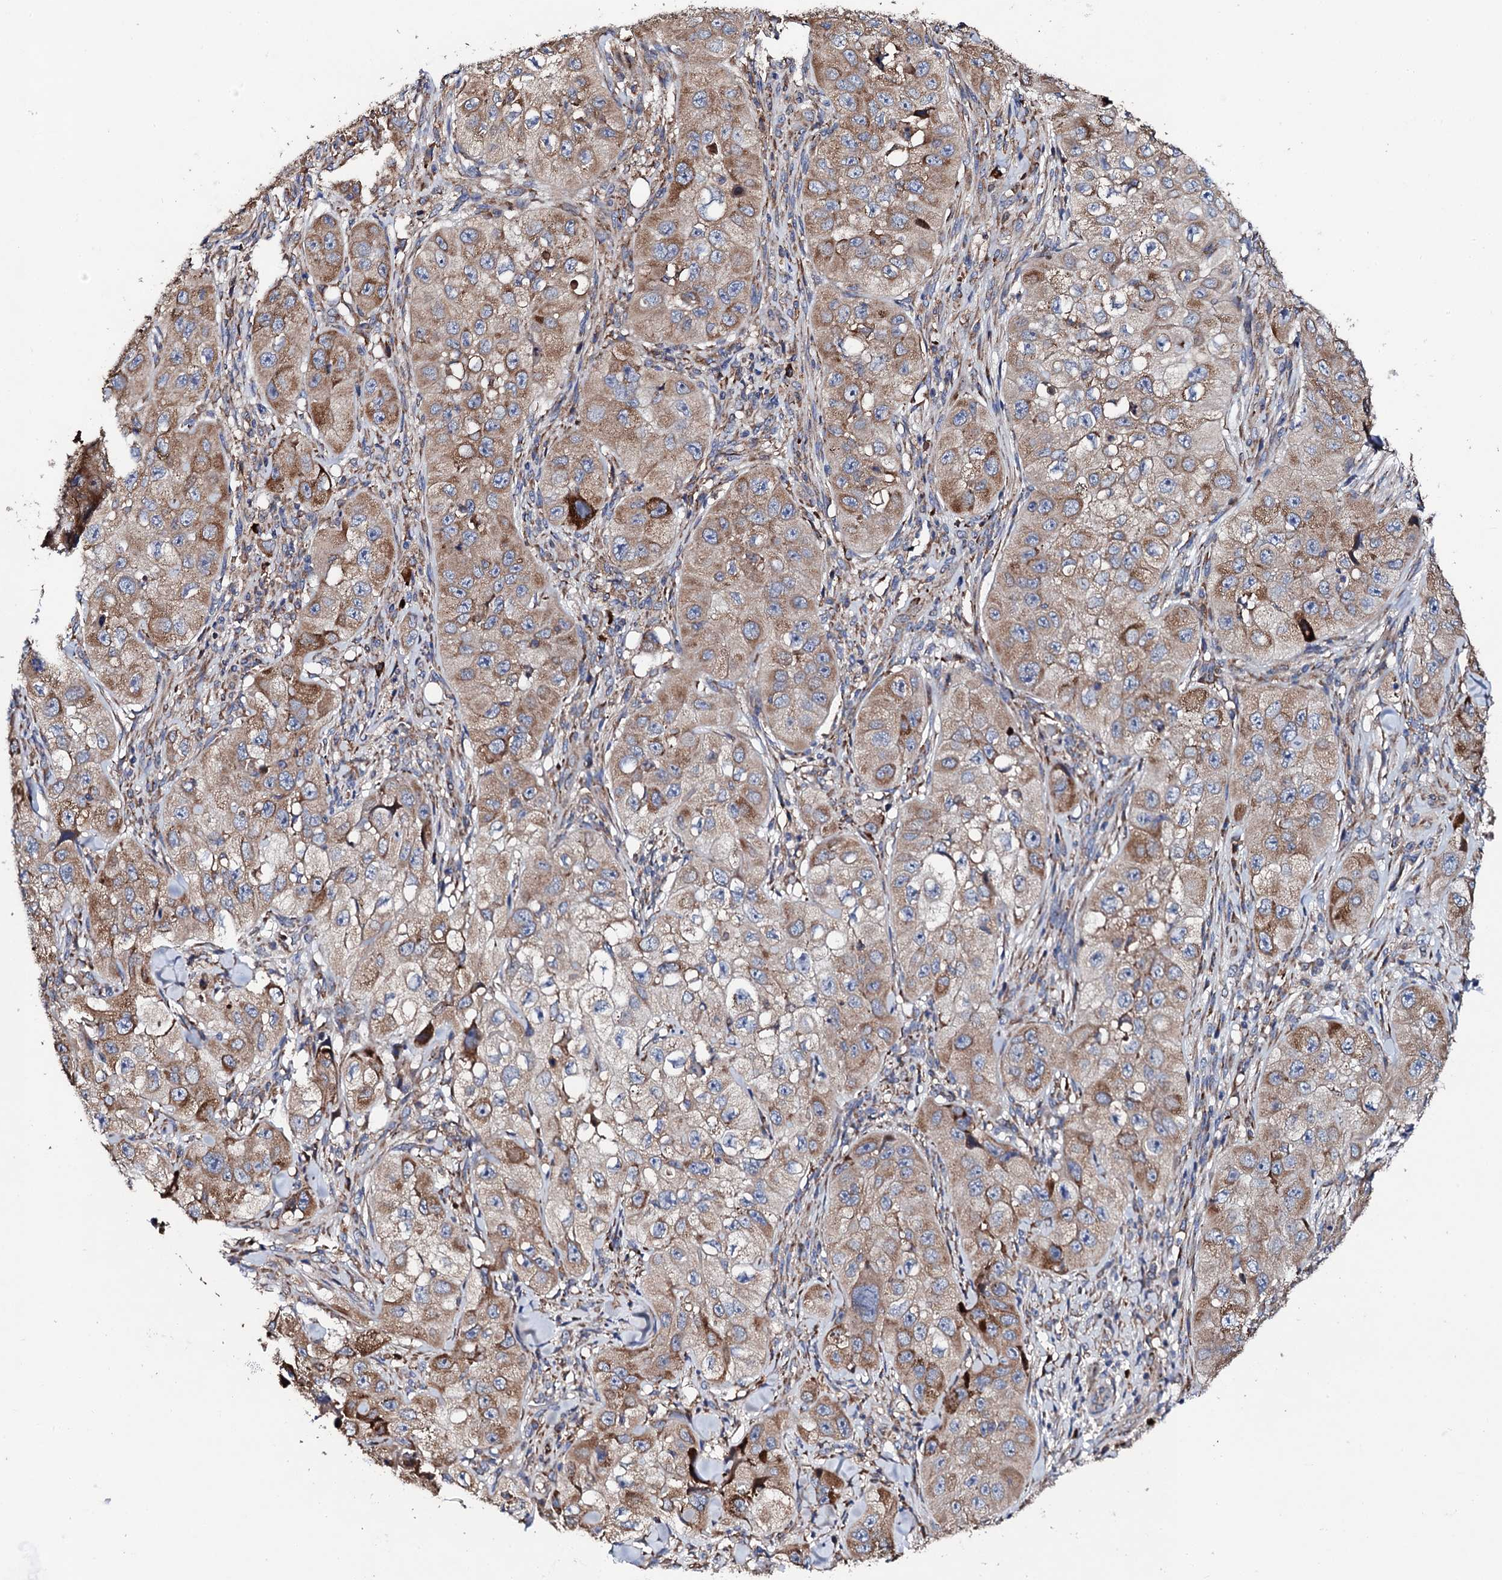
{"staining": {"intensity": "moderate", "quantity": ">75%", "location": "cytoplasmic/membranous"}, "tissue": "skin cancer", "cell_type": "Tumor cells", "image_type": "cancer", "snomed": [{"axis": "morphology", "description": "Squamous cell carcinoma, NOS"}, {"axis": "topography", "description": "Skin"}, {"axis": "topography", "description": "Subcutis"}], "caption": "Skin cancer (squamous cell carcinoma) stained with a brown dye demonstrates moderate cytoplasmic/membranous positive expression in approximately >75% of tumor cells.", "gene": "LIPT2", "patient": {"sex": "male", "age": 73}}